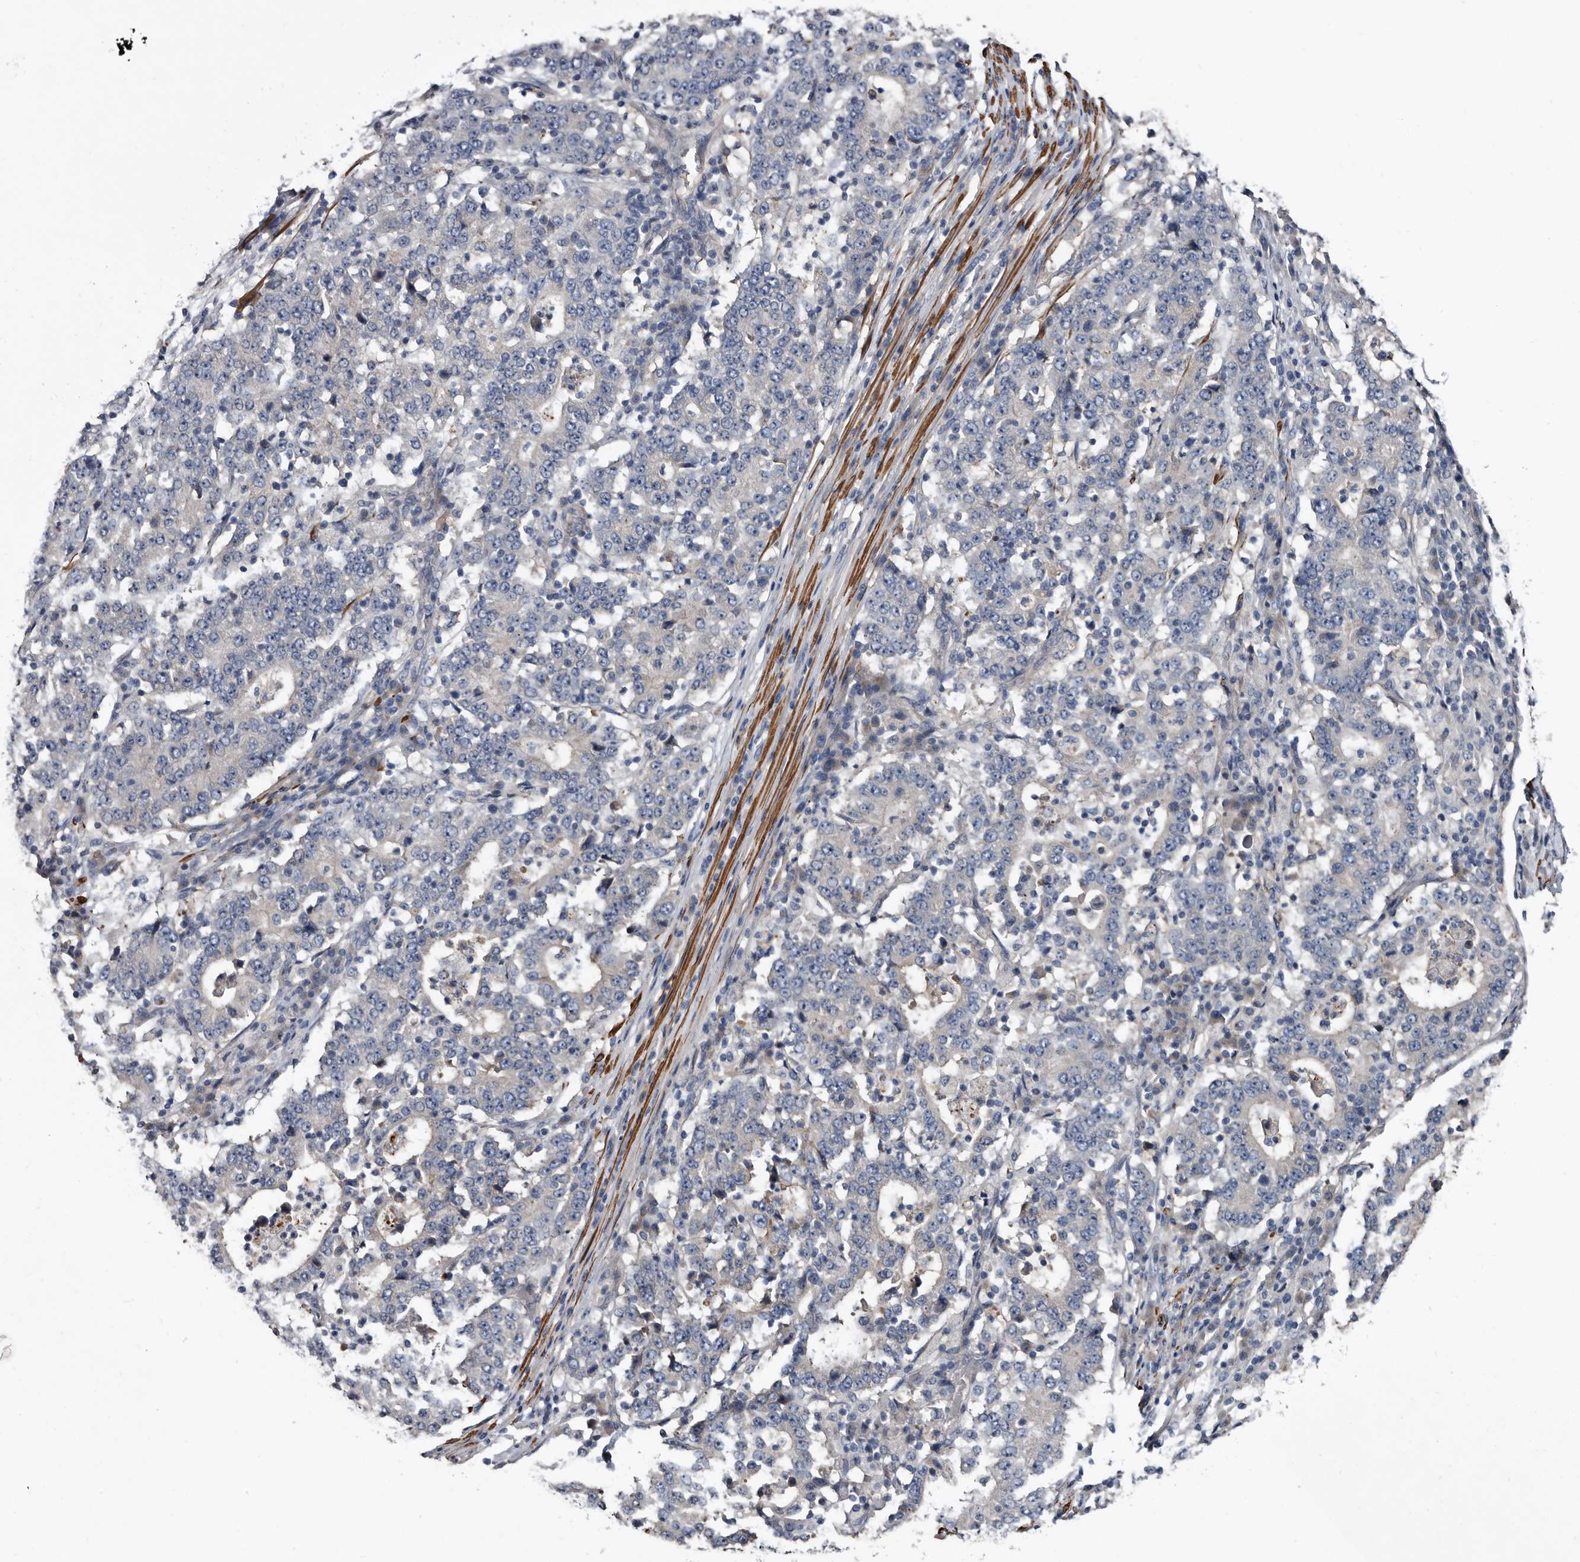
{"staining": {"intensity": "negative", "quantity": "none", "location": "none"}, "tissue": "stomach cancer", "cell_type": "Tumor cells", "image_type": "cancer", "snomed": [{"axis": "morphology", "description": "Adenocarcinoma, NOS"}, {"axis": "topography", "description": "Stomach"}], "caption": "IHC photomicrograph of human stomach adenocarcinoma stained for a protein (brown), which displays no positivity in tumor cells.", "gene": "IARS1", "patient": {"sex": "male", "age": 59}}